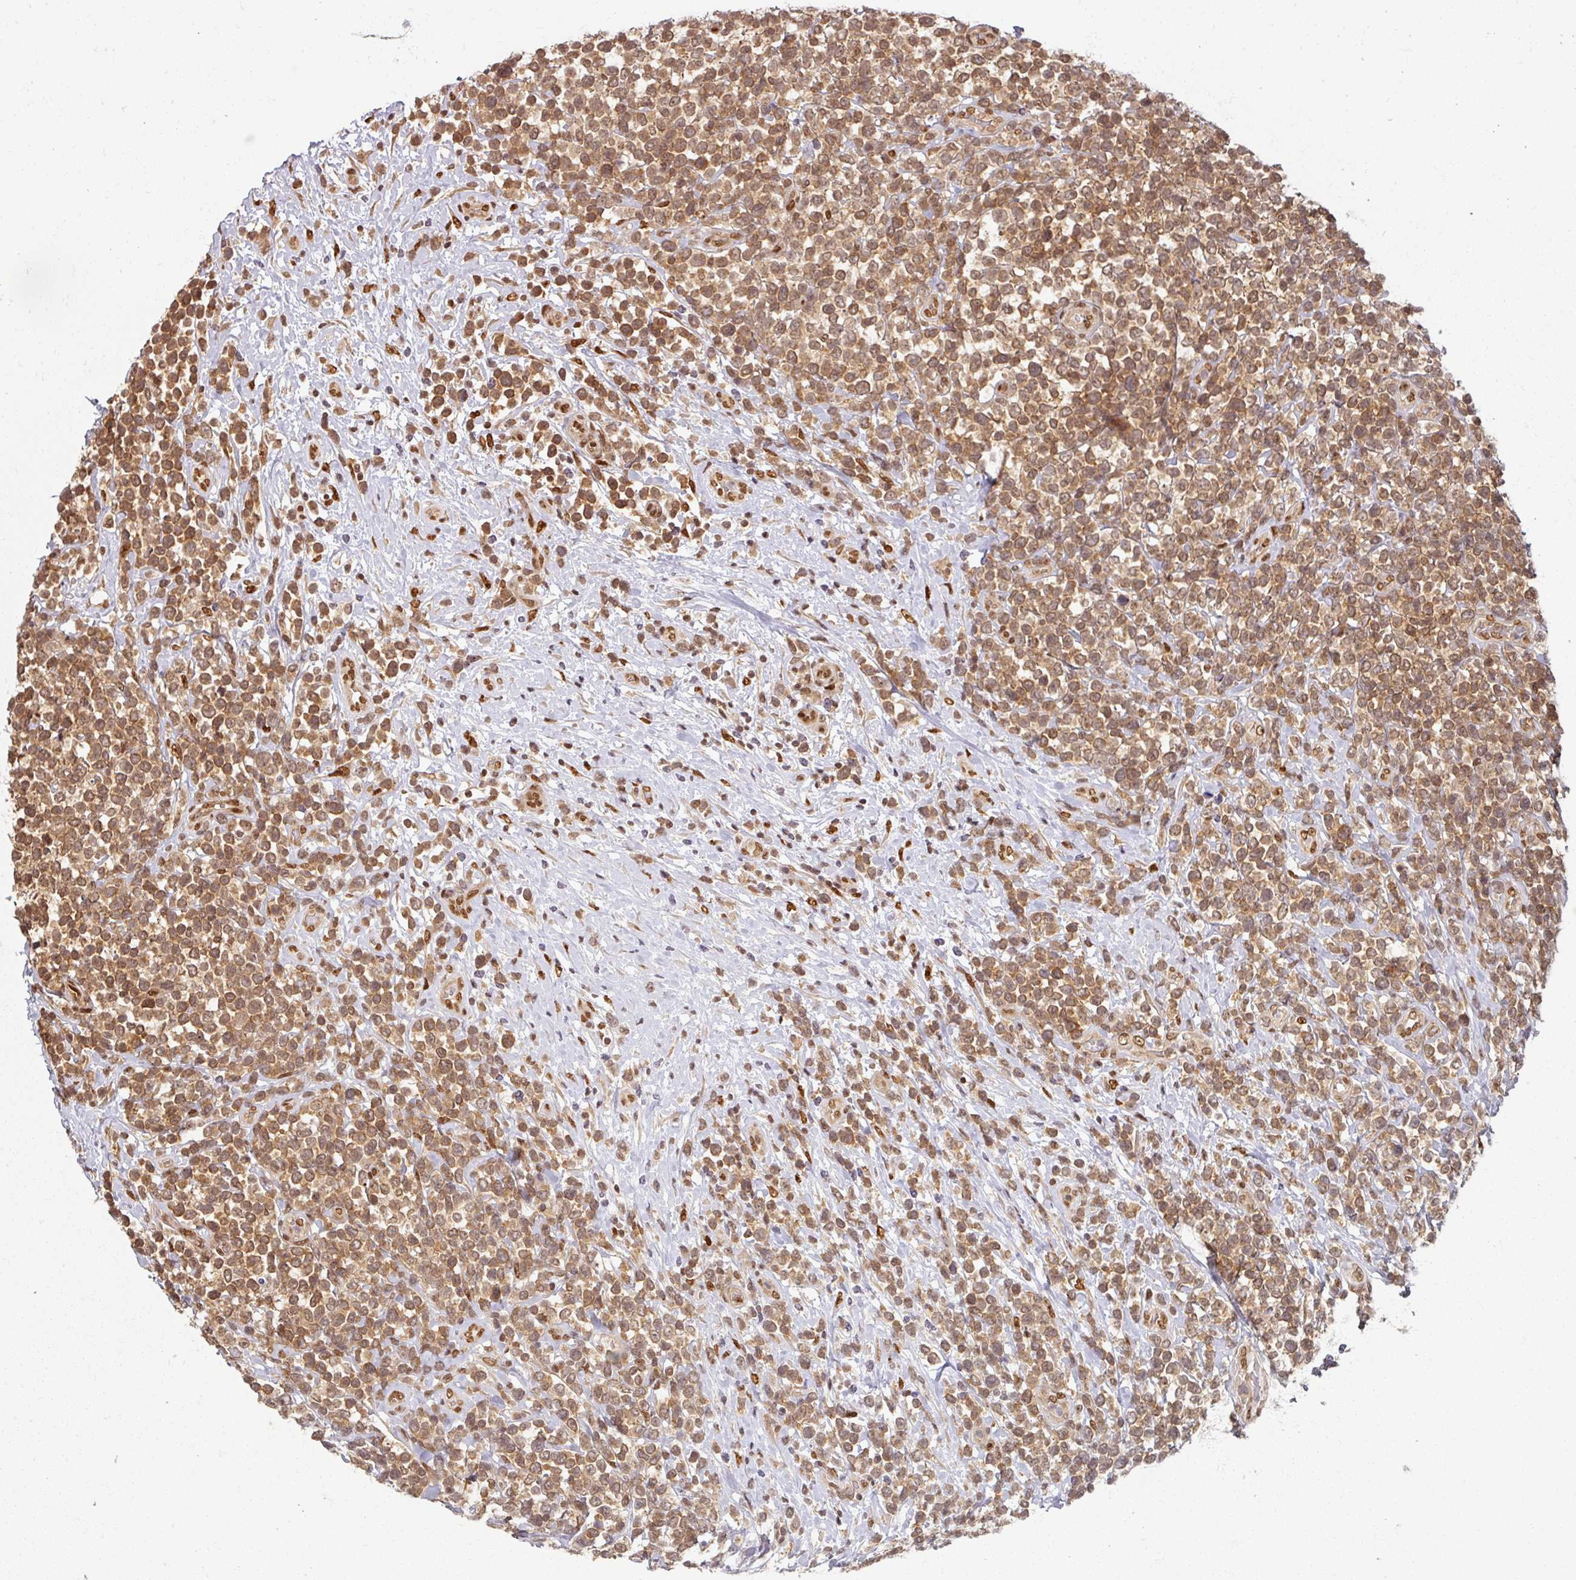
{"staining": {"intensity": "moderate", "quantity": ">75%", "location": "cytoplasmic/membranous,nuclear"}, "tissue": "lymphoma", "cell_type": "Tumor cells", "image_type": "cancer", "snomed": [{"axis": "morphology", "description": "Malignant lymphoma, non-Hodgkin's type, High grade"}, {"axis": "topography", "description": "Soft tissue"}], "caption": "About >75% of tumor cells in malignant lymphoma, non-Hodgkin's type (high-grade) exhibit moderate cytoplasmic/membranous and nuclear protein positivity as visualized by brown immunohistochemical staining.", "gene": "SIK3", "patient": {"sex": "female", "age": 56}}